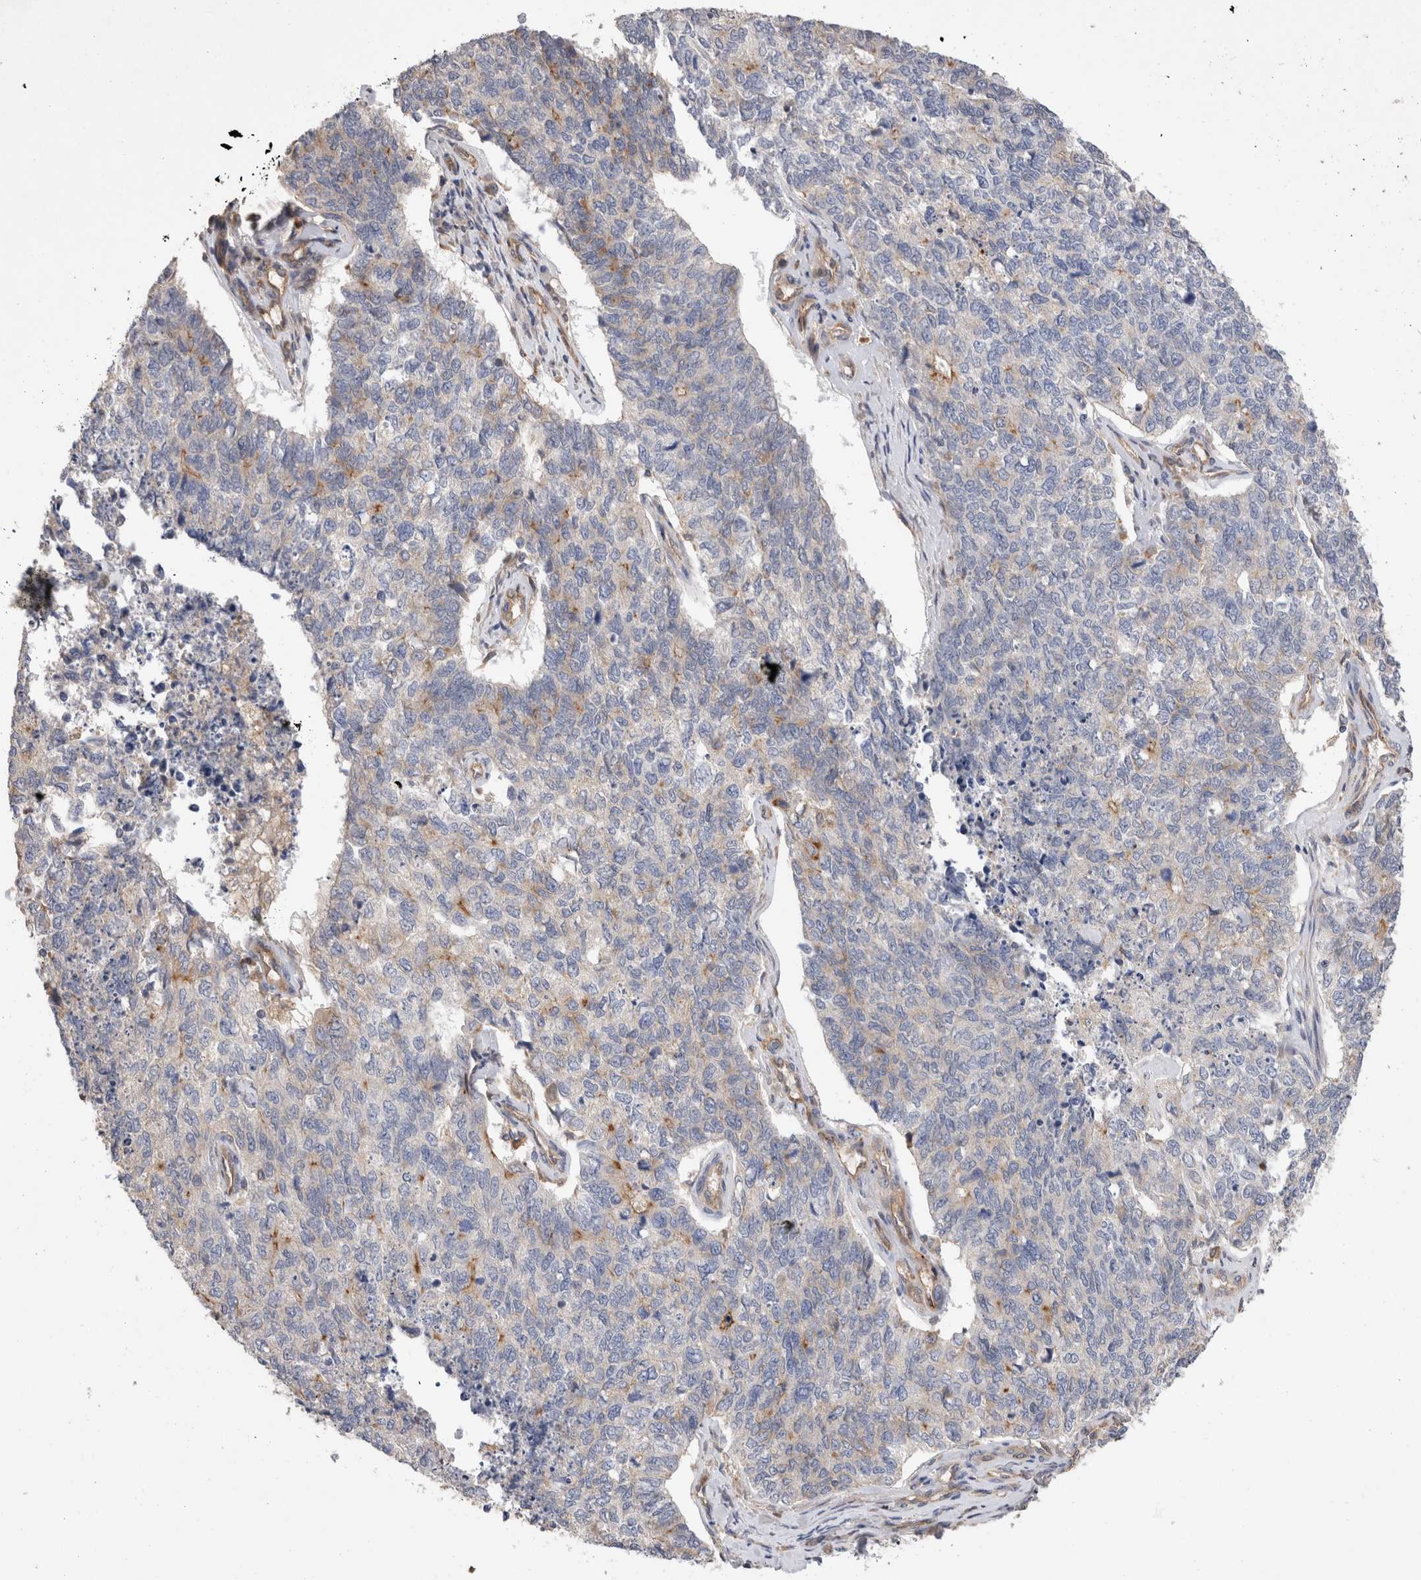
{"staining": {"intensity": "weak", "quantity": "<25%", "location": "cytoplasmic/membranous"}, "tissue": "cervical cancer", "cell_type": "Tumor cells", "image_type": "cancer", "snomed": [{"axis": "morphology", "description": "Squamous cell carcinoma, NOS"}, {"axis": "topography", "description": "Cervix"}], "caption": "Cervical cancer stained for a protein using IHC shows no staining tumor cells.", "gene": "BNIP2", "patient": {"sex": "female", "age": 63}}